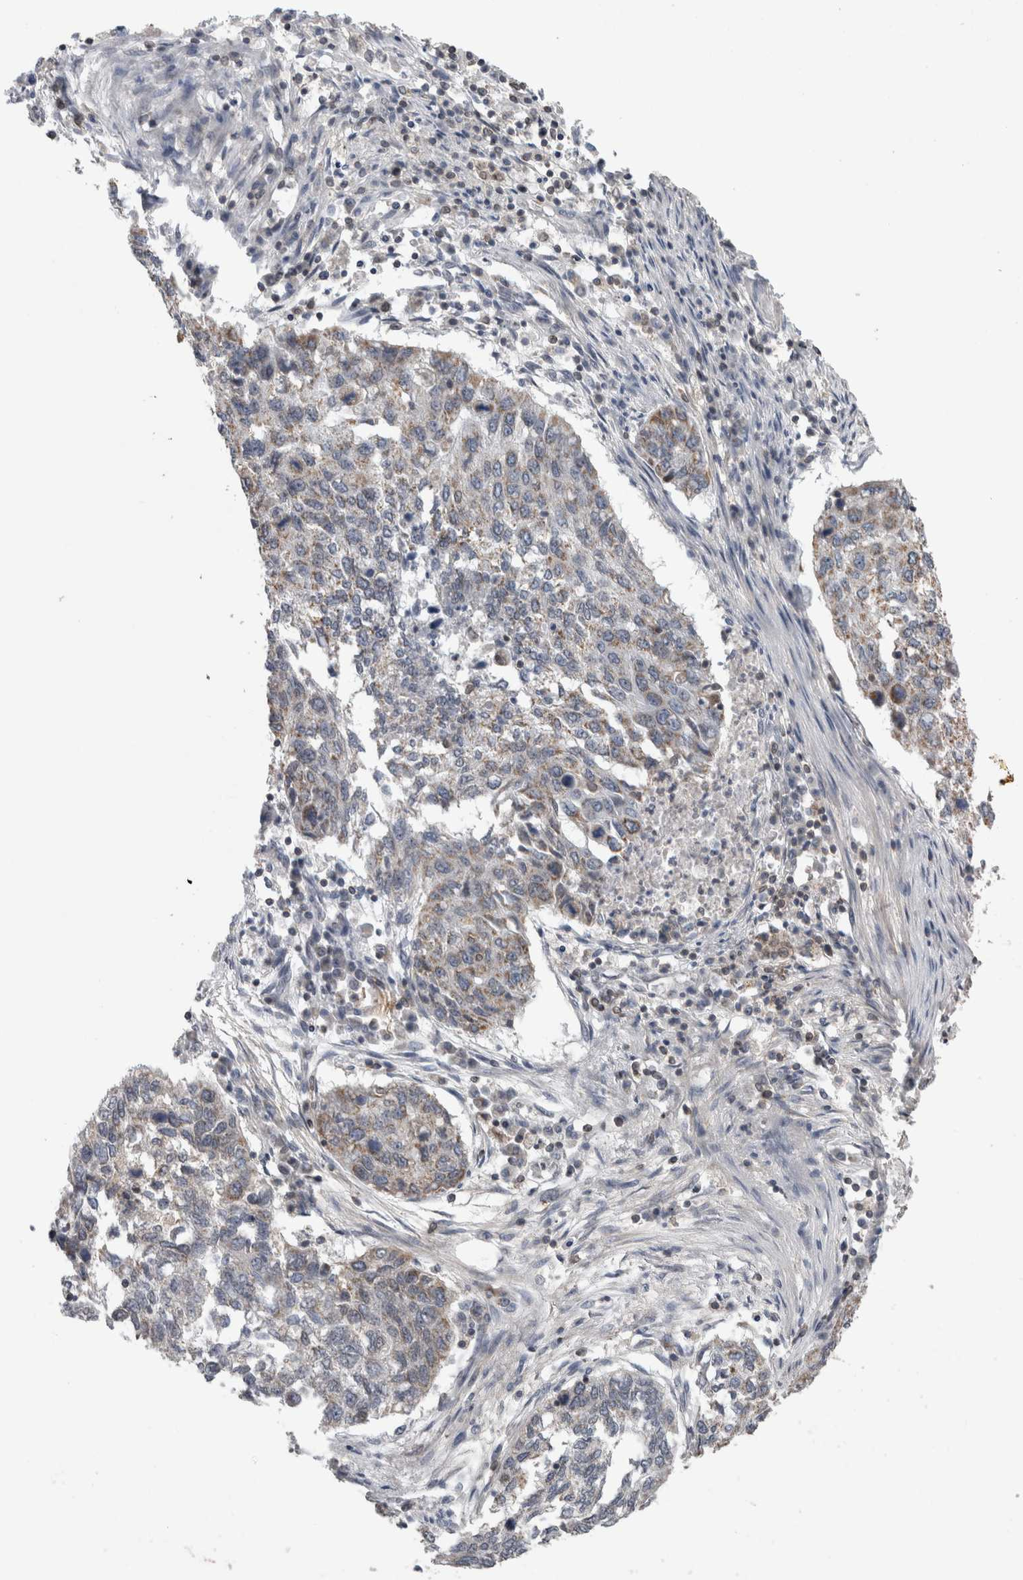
{"staining": {"intensity": "weak", "quantity": "<25%", "location": "cytoplasmic/membranous"}, "tissue": "lung cancer", "cell_type": "Tumor cells", "image_type": "cancer", "snomed": [{"axis": "morphology", "description": "Squamous cell carcinoma, NOS"}, {"axis": "topography", "description": "Lung"}], "caption": "An image of human lung cancer is negative for staining in tumor cells.", "gene": "DARS2", "patient": {"sex": "female", "age": 63}}